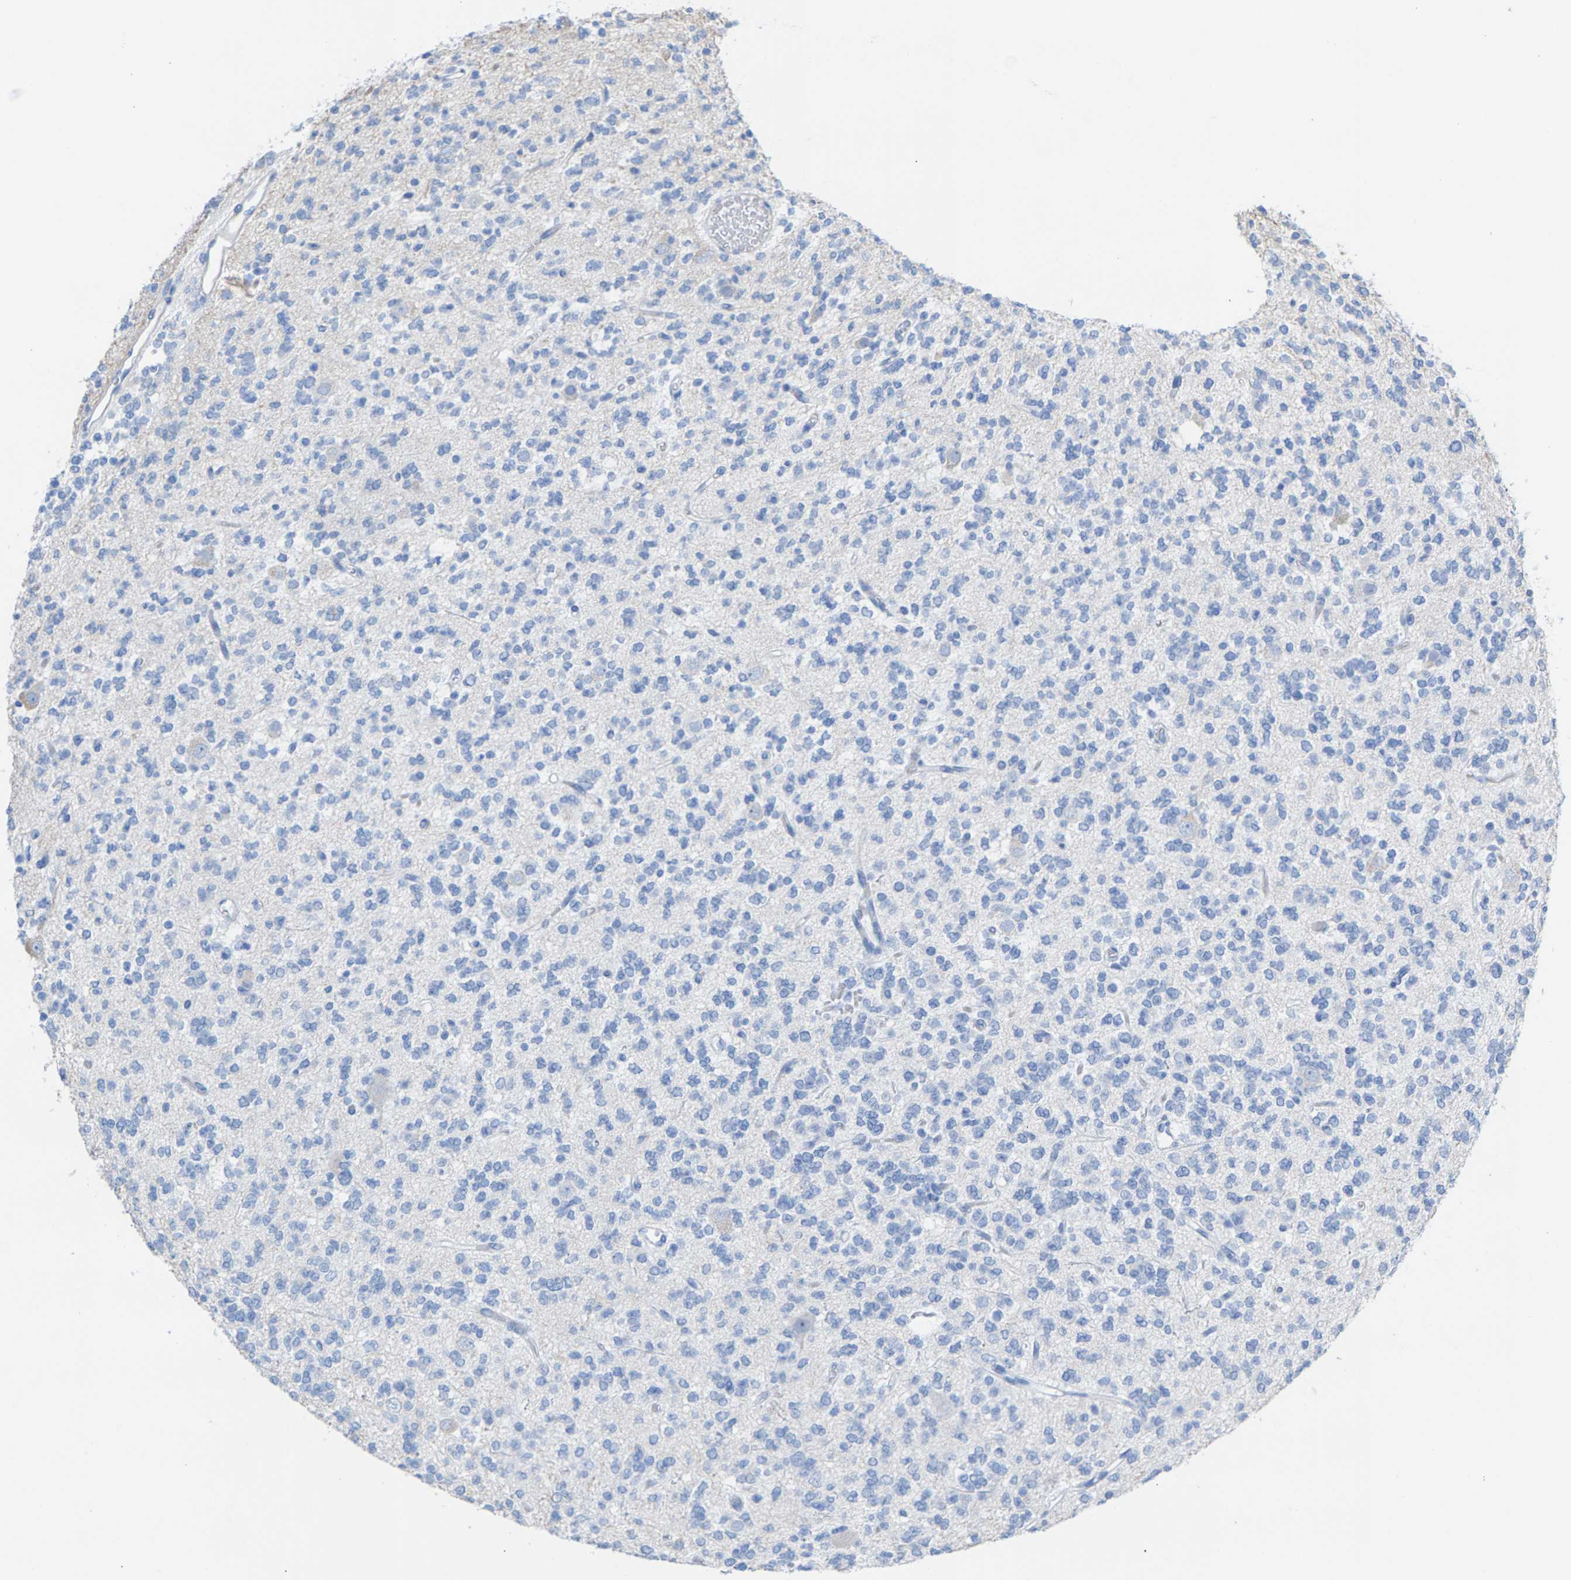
{"staining": {"intensity": "negative", "quantity": "none", "location": "none"}, "tissue": "glioma", "cell_type": "Tumor cells", "image_type": "cancer", "snomed": [{"axis": "morphology", "description": "Glioma, malignant, Low grade"}, {"axis": "topography", "description": "Brain"}], "caption": "A histopathology image of glioma stained for a protein demonstrates no brown staining in tumor cells.", "gene": "CPA1", "patient": {"sex": "male", "age": 38}}